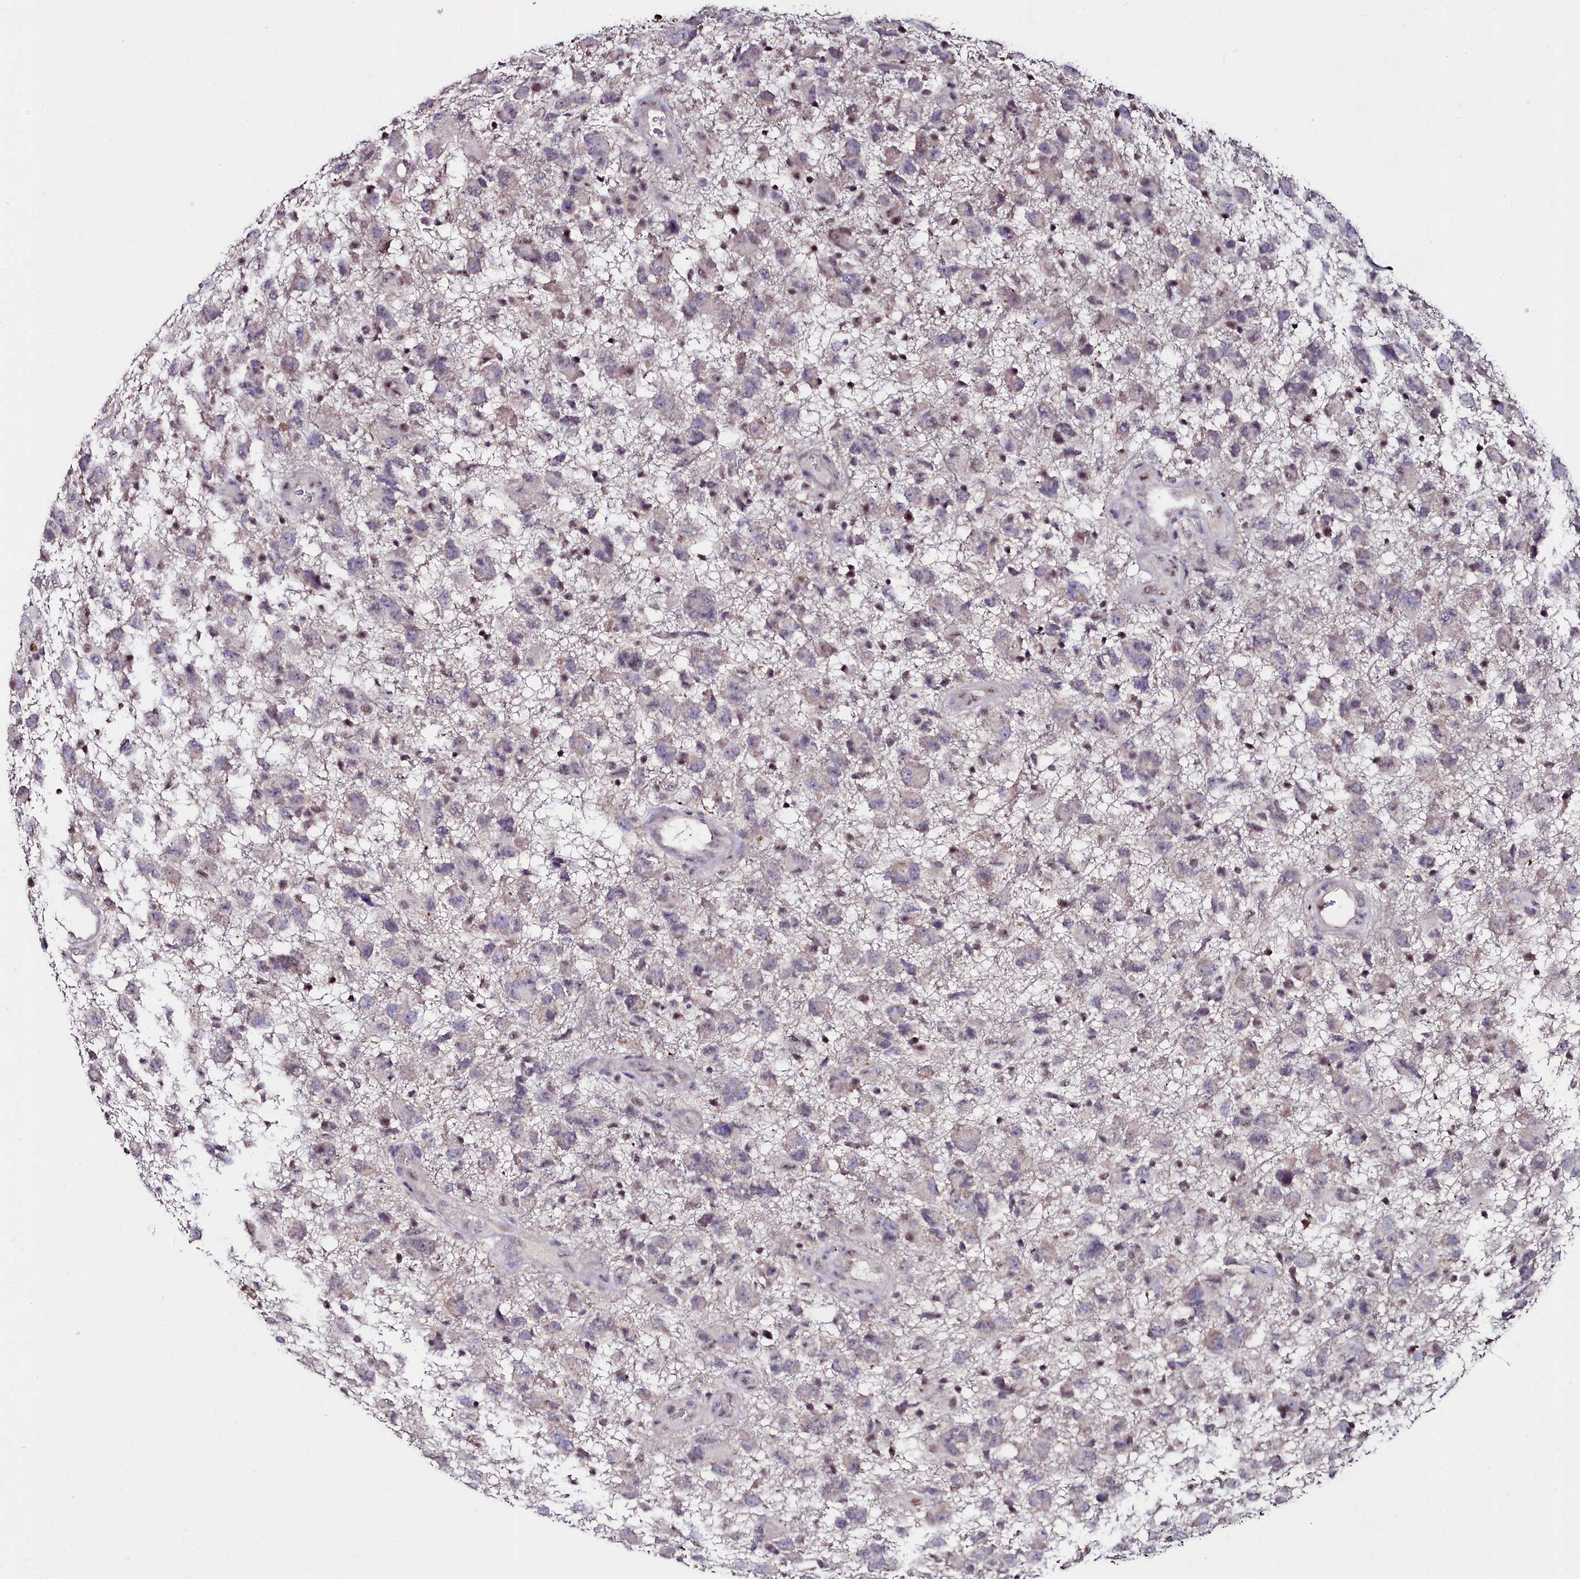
{"staining": {"intensity": "negative", "quantity": "none", "location": "none"}, "tissue": "glioma", "cell_type": "Tumor cells", "image_type": "cancer", "snomed": [{"axis": "morphology", "description": "Glioma, malignant, High grade"}, {"axis": "topography", "description": "Brain"}], "caption": "The micrograph reveals no staining of tumor cells in glioma.", "gene": "AMBRA1", "patient": {"sex": "male", "age": 61}}